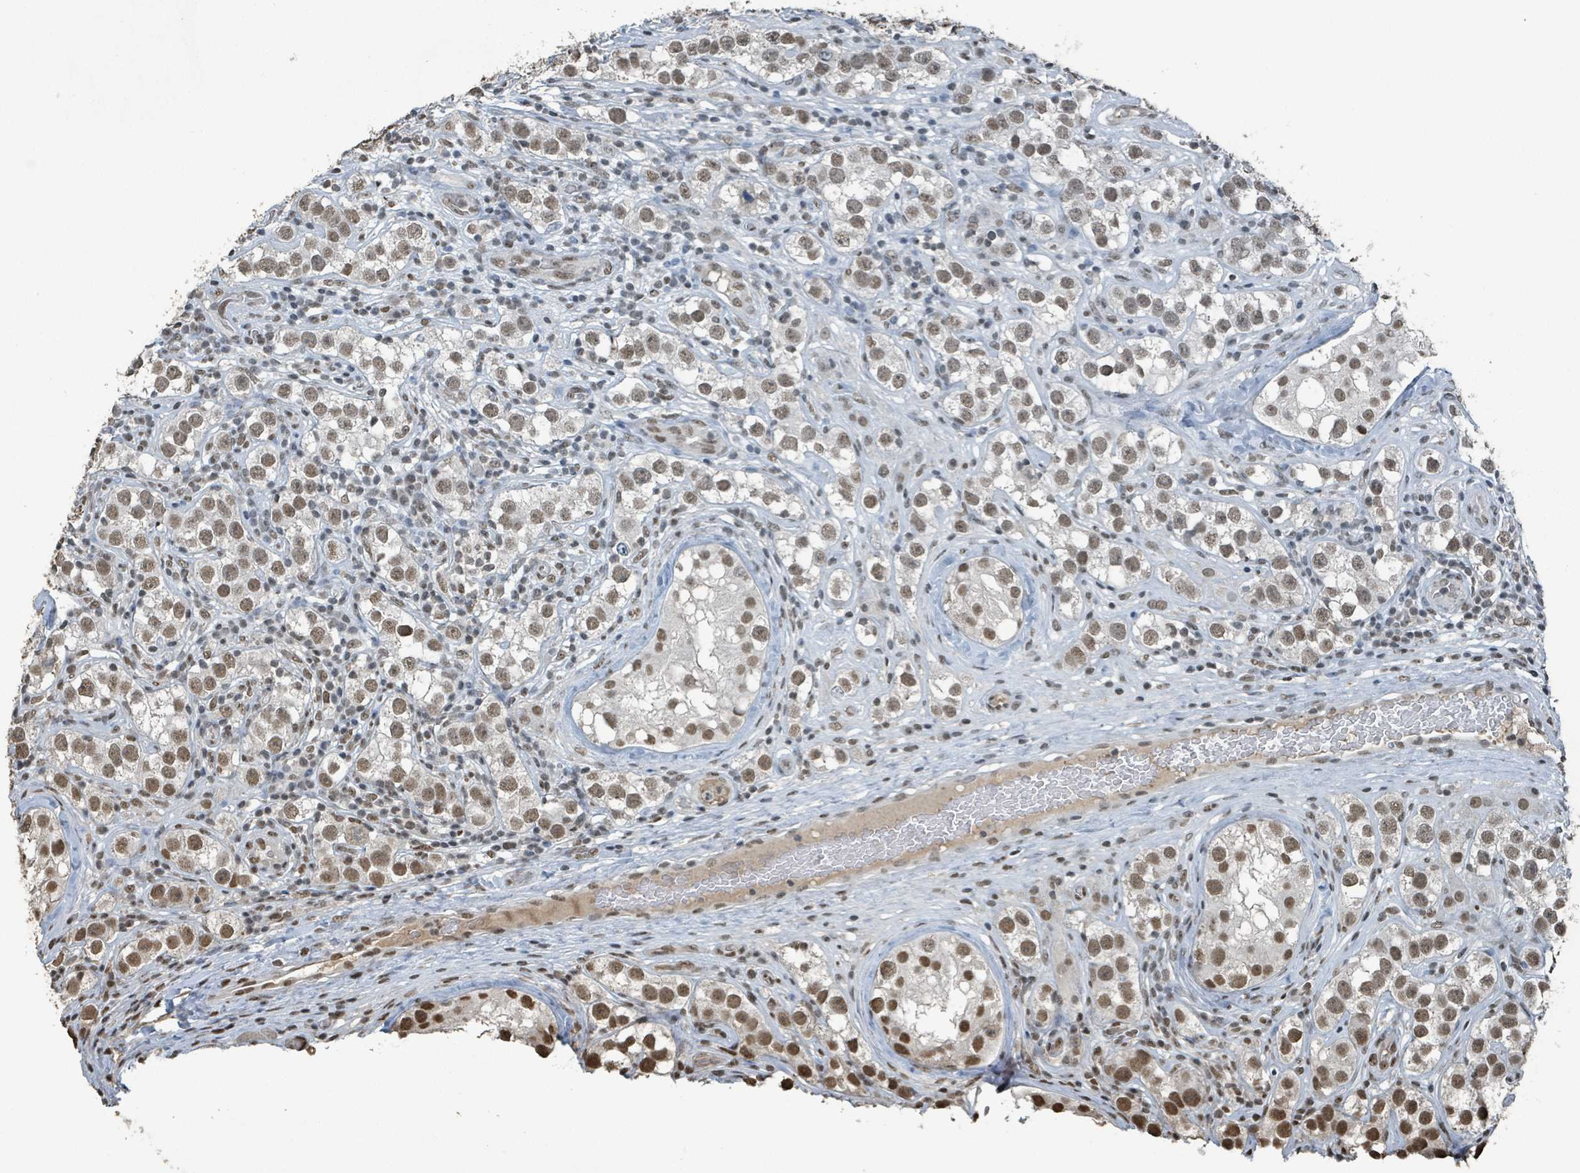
{"staining": {"intensity": "moderate", "quantity": ">75%", "location": "nuclear"}, "tissue": "testis cancer", "cell_type": "Tumor cells", "image_type": "cancer", "snomed": [{"axis": "morphology", "description": "Seminoma, NOS"}, {"axis": "topography", "description": "Testis"}], "caption": "Protein expression analysis of testis seminoma reveals moderate nuclear expression in approximately >75% of tumor cells.", "gene": "PHIP", "patient": {"sex": "male", "age": 28}}